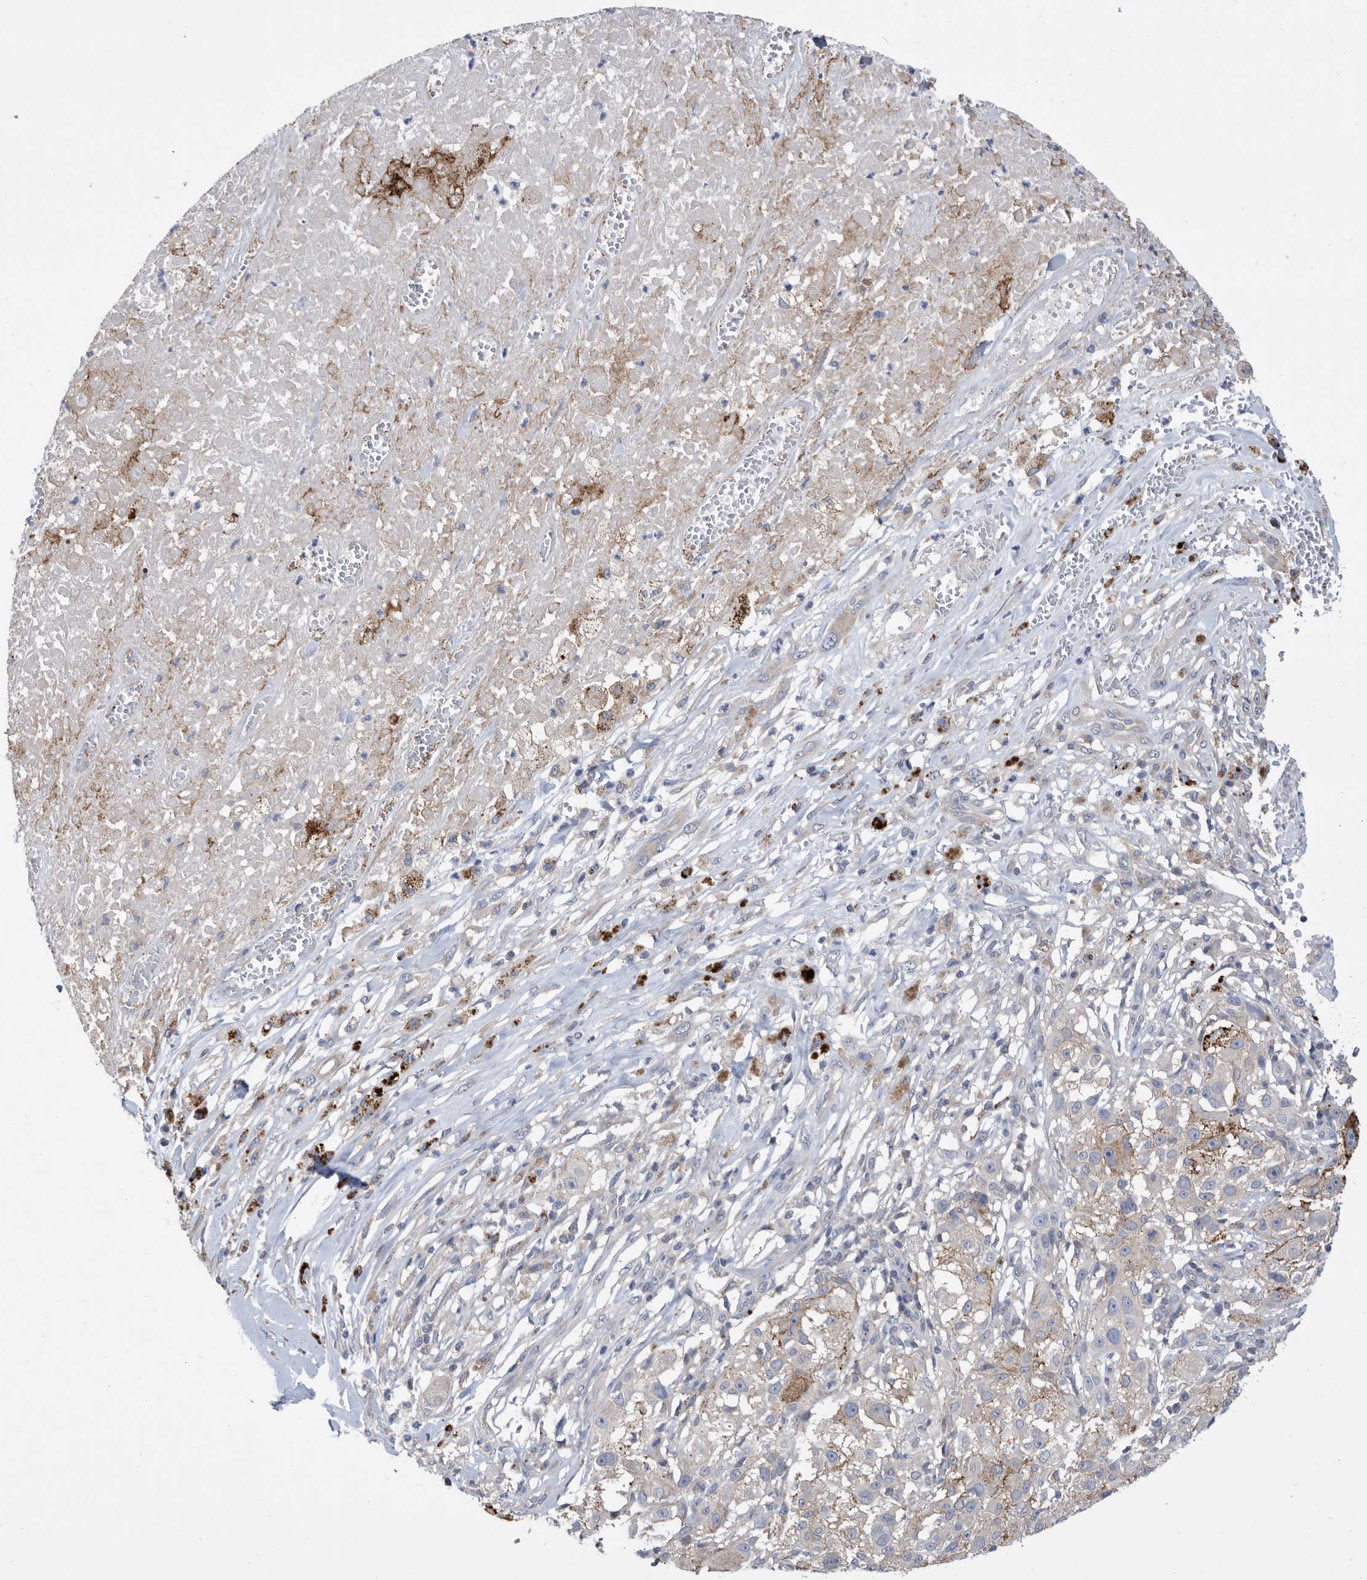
{"staining": {"intensity": "negative", "quantity": "none", "location": "none"}, "tissue": "melanoma", "cell_type": "Tumor cells", "image_type": "cancer", "snomed": [{"axis": "morphology", "description": "Necrosis, NOS"}, {"axis": "morphology", "description": "Malignant melanoma, NOS"}, {"axis": "topography", "description": "Skin"}], "caption": "High power microscopy image of an immunohistochemistry (IHC) micrograph of melanoma, revealing no significant staining in tumor cells.", "gene": "CCT4", "patient": {"sex": "female", "age": 87}}